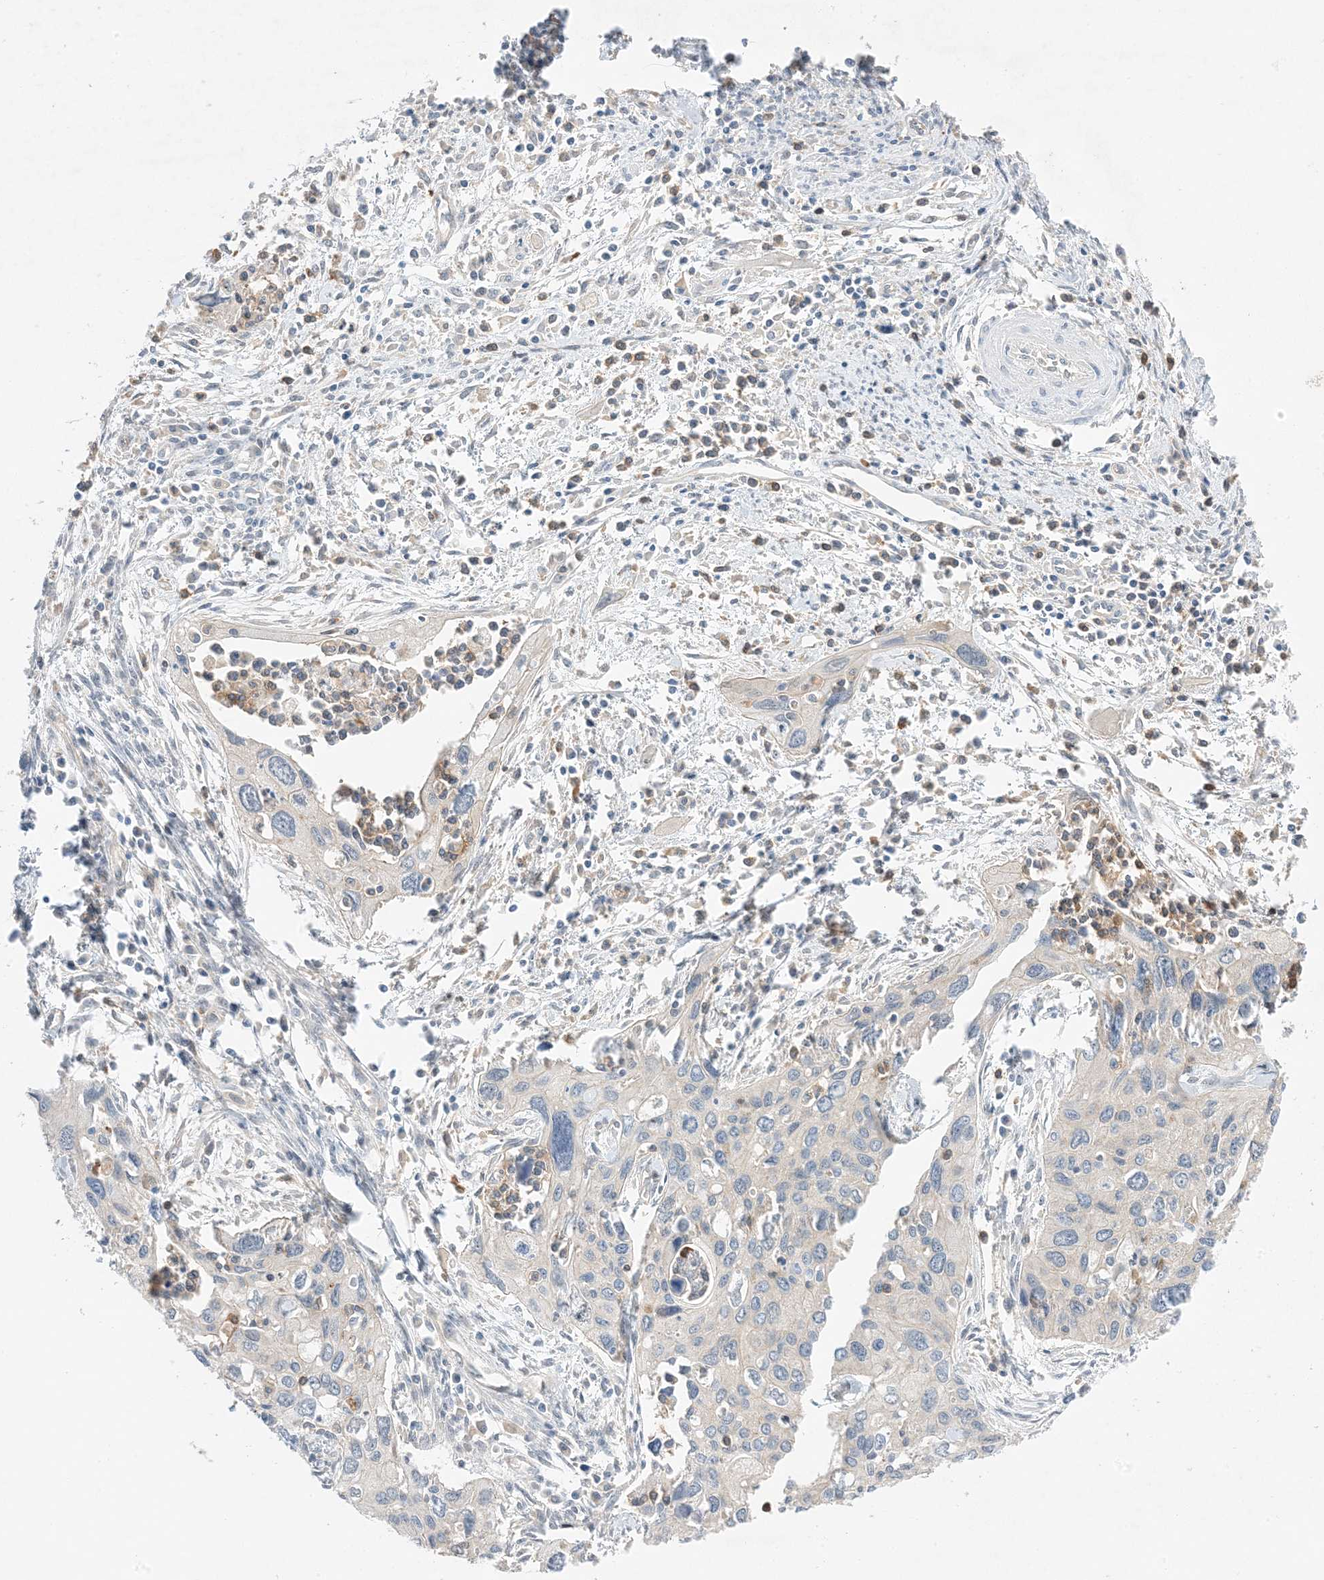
{"staining": {"intensity": "negative", "quantity": "none", "location": "none"}, "tissue": "cervical cancer", "cell_type": "Tumor cells", "image_type": "cancer", "snomed": [{"axis": "morphology", "description": "Squamous cell carcinoma, NOS"}, {"axis": "topography", "description": "Cervix"}], "caption": "Immunohistochemistry photomicrograph of neoplastic tissue: cervical cancer (squamous cell carcinoma) stained with DAB (3,3'-diaminobenzidine) displays no significant protein positivity in tumor cells. The staining was performed using DAB to visualize the protein expression in brown, while the nuclei were stained in blue with hematoxylin (Magnification: 20x).", "gene": "KIFBP", "patient": {"sex": "female", "age": 55}}